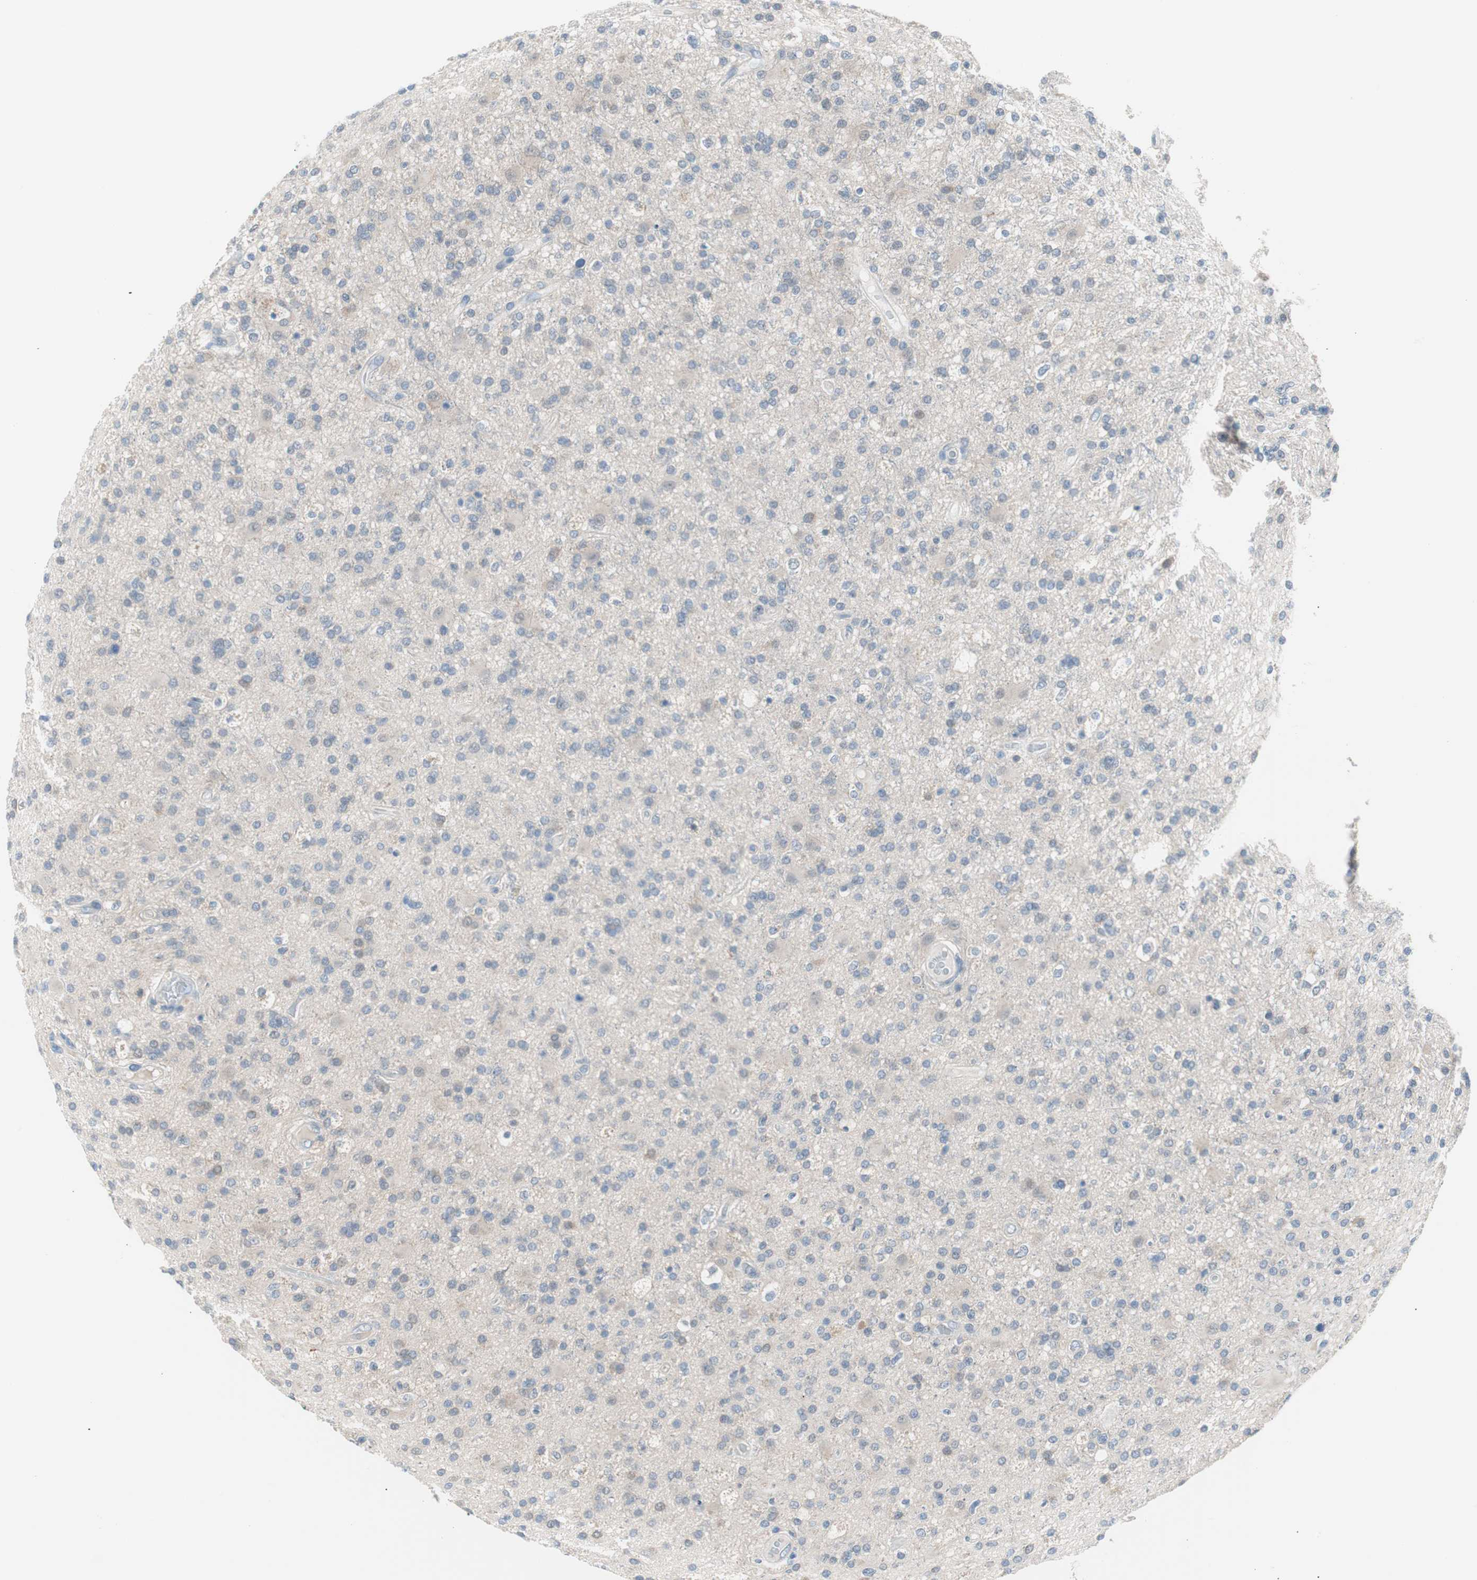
{"staining": {"intensity": "negative", "quantity": "none", "location": "none"}, "tissue": "glioma", "cell_type": "Tumor cells", "image_type": "cancer", "snomed": [{"axis": "morphology", "description": "Glioma, malignant, High grade"}, {"axis": "topography", "description": "Brain"}], "caption": "DAB immunohistochemical staining of high-grade glioma (malignant) exhibits no significant positivity in tumor cells.", "gene": "VIL1", "patient": {"sex": "male", "age": 33}}